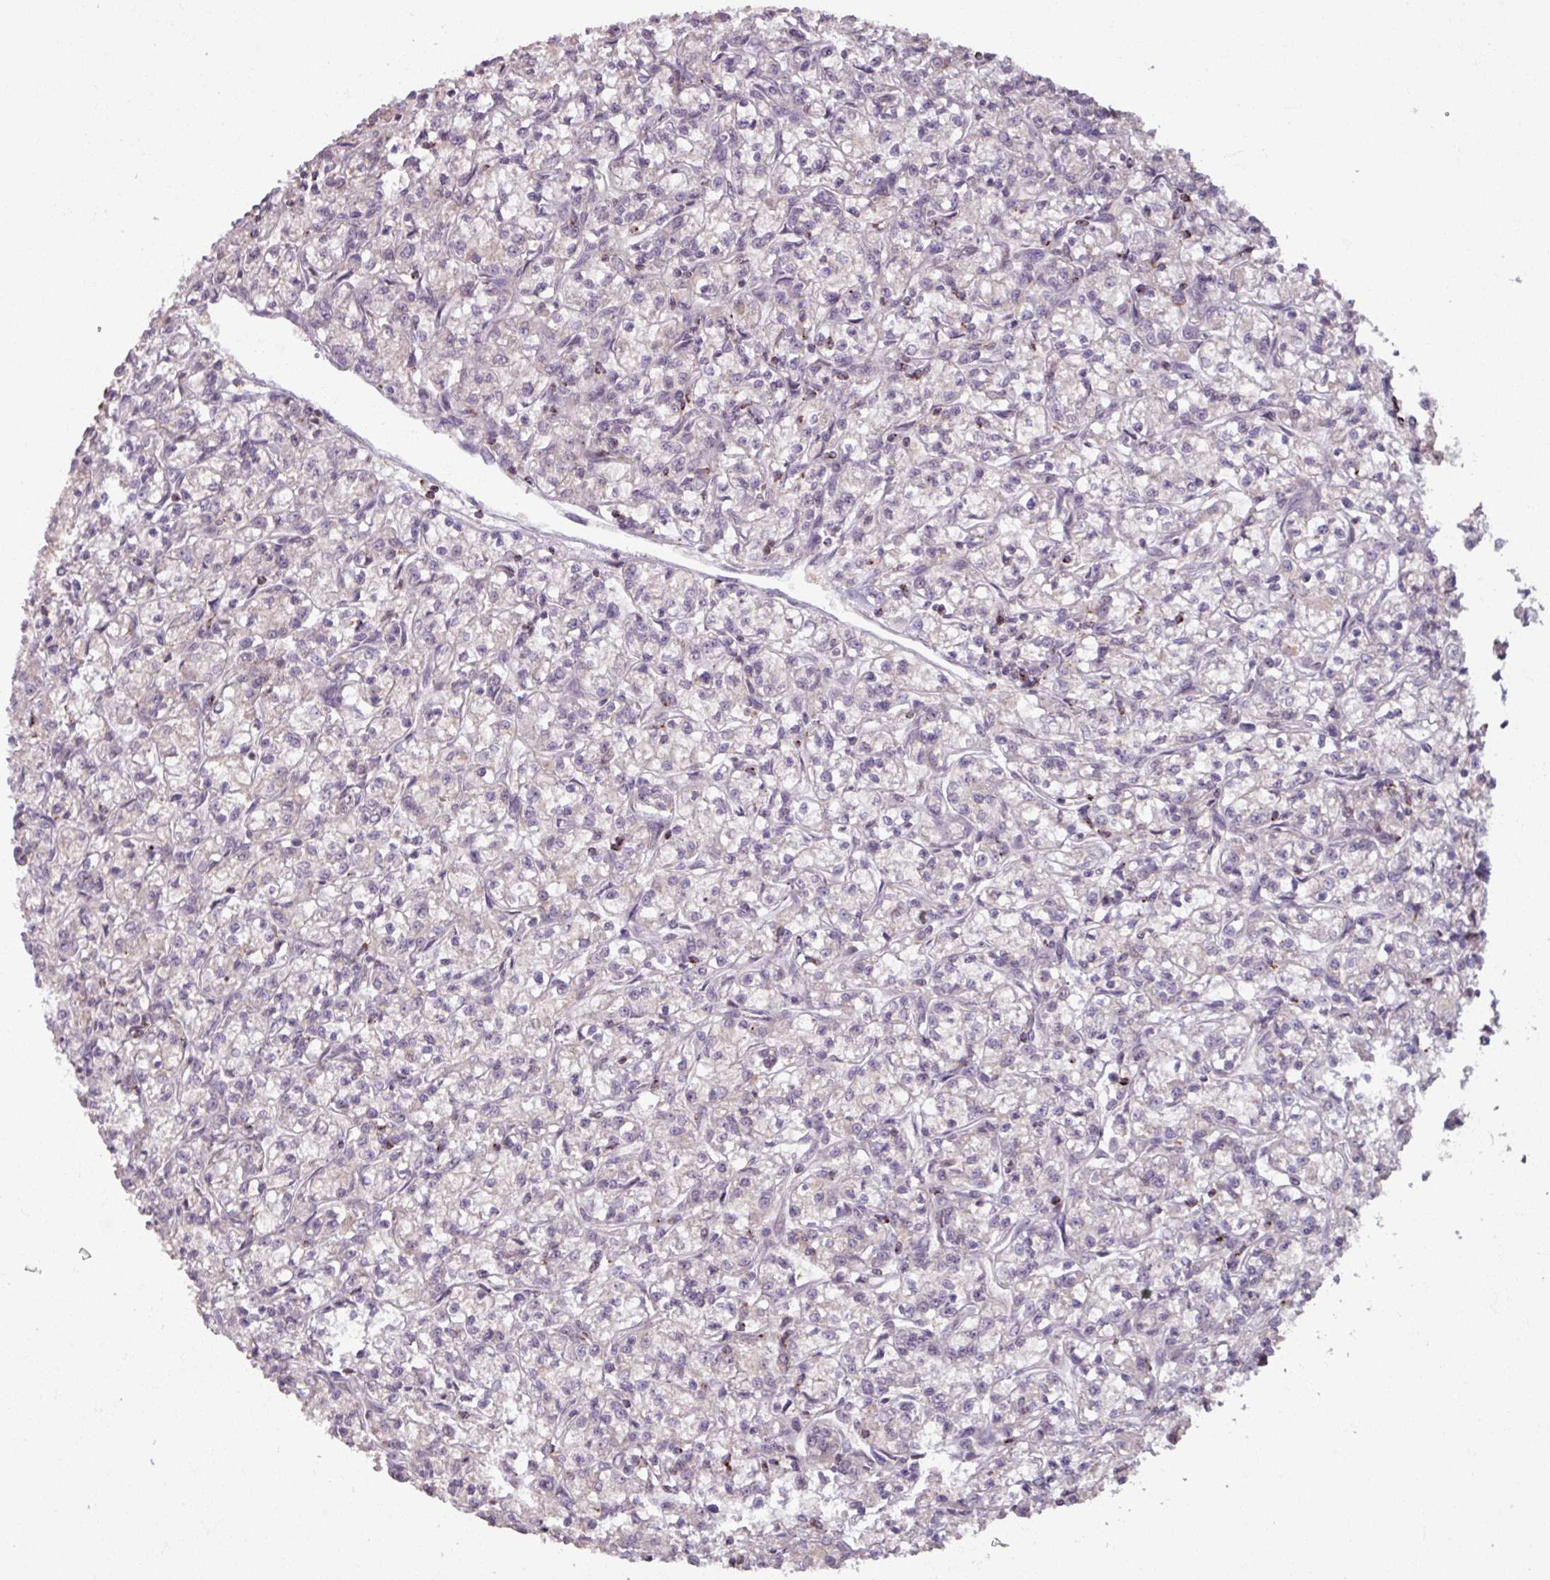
{"staining": {"intensity": "negative", "quantity": "none", "location": "none"}, "tissue": "renal cancer", "cell_type": "Tumor cells", "image_type": "cancer", "snomed": [{"axis": "morphology", "description": "Adenocarcinoma, NOS"}, {"axis": "topography", "description": "Kidney"}], "caption": "Immunohistochemical staining of human renal cancer (adenocarcinoma) displays no significant staining in tumor cells.", "gene": "OR6B1", "patient": {"sex": "female", "age": 59}}